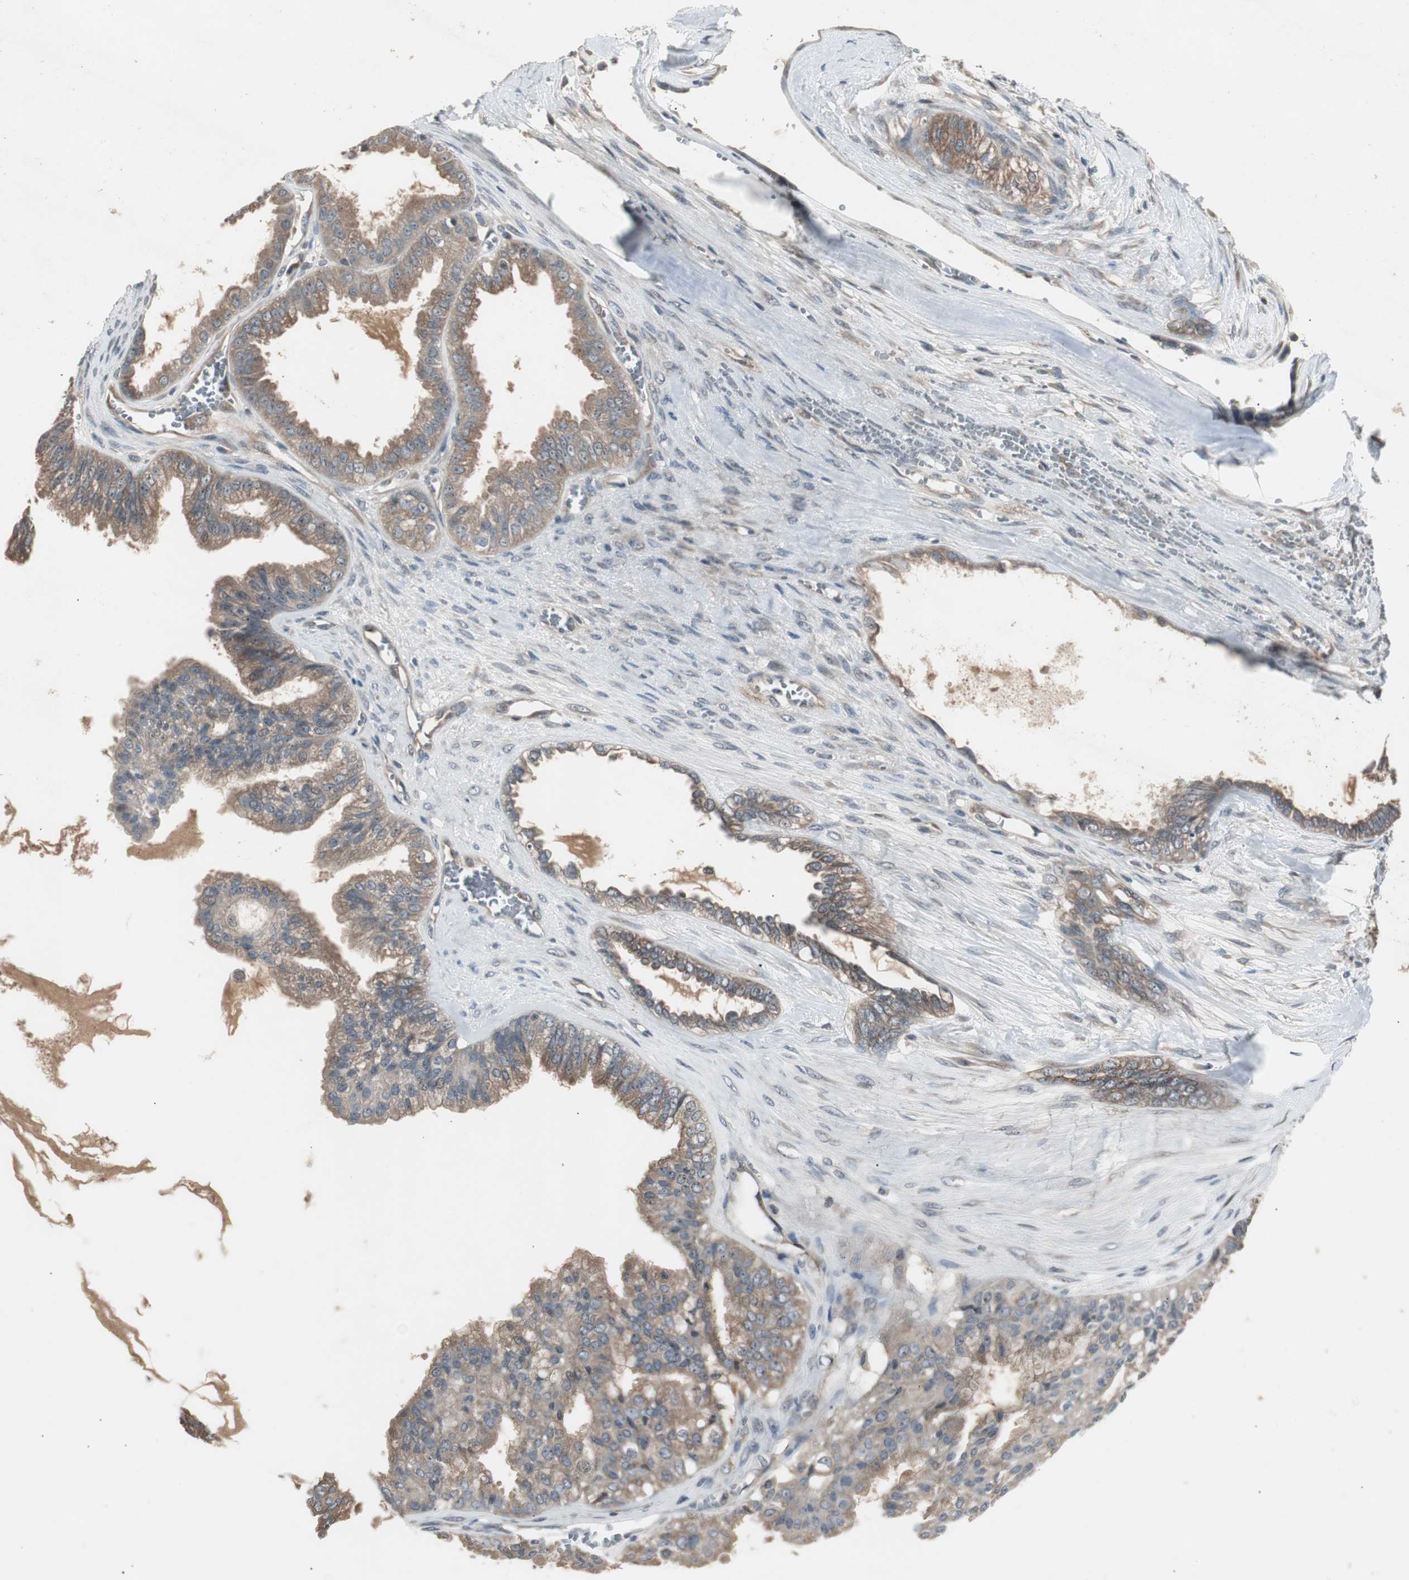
{"staining": {"intensity": "moderate", "quantity": ">75%", "location": "cytoplasmic/membranous"}, "tissue": "ovarian cancer", "cell_type": "Tumor cells", "image_type": "cancer", "snomed": [{"axis": "morphology", "description": "Carcinoma, NOS"}, {"axis": "morphology", "description": "Carcinoma, endometroid"}, {"axis": "topography", "description": "Ovary"}], "caption": "Human ovarian cancer (endometroid carcinoma) stained with a protein marker demonstrates moderate staining in tumor cells.", "gene": "ZMPSTE24", "patient": {"sex": "female", "age": 50}}